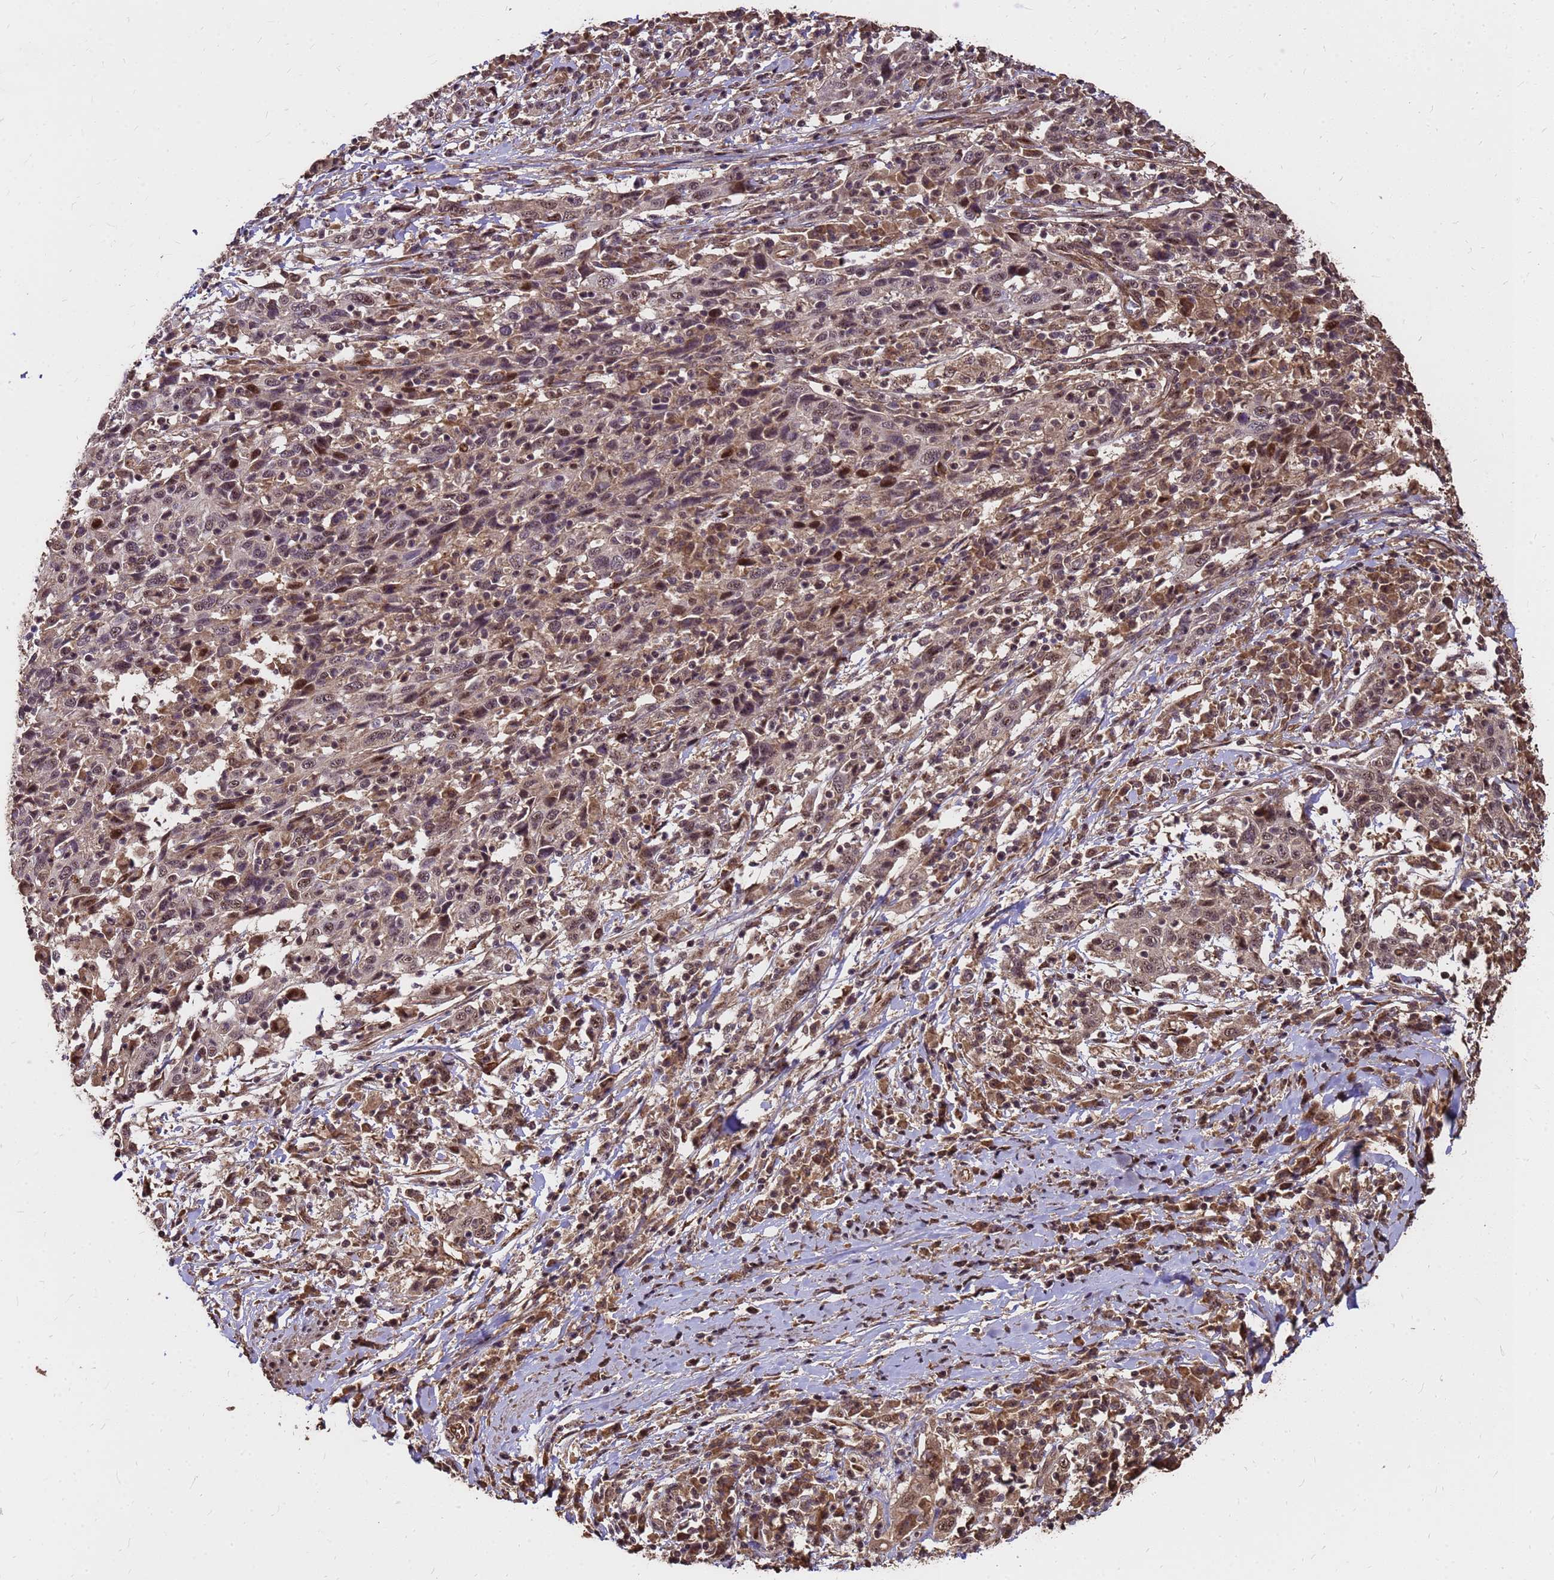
{"staining": {"intensity": "moderate", "quantity": "25%-75%", "location": "cytoplasmic/membranous,nuclear"}, "tissue": "cervical cancer", "cell_type": "Tumor cells", "image_type": "cancer", "snomed": [{"axis": "morphology", "description": "Squamous cell carcinoma, NOS"}, {"axis": "topography", "description": "Cervix"}], "caption": "High-power microscopy captured an immunohistochemistry (IHC) image of squamous cell carcinoma (cervical), revealing moderate cytoplasmic/membranous and nuclear expression in approximately 25%-75% of tumor cells.", "gene": "GPATCH8", "patient": {"sex": "female", "age": 46}}